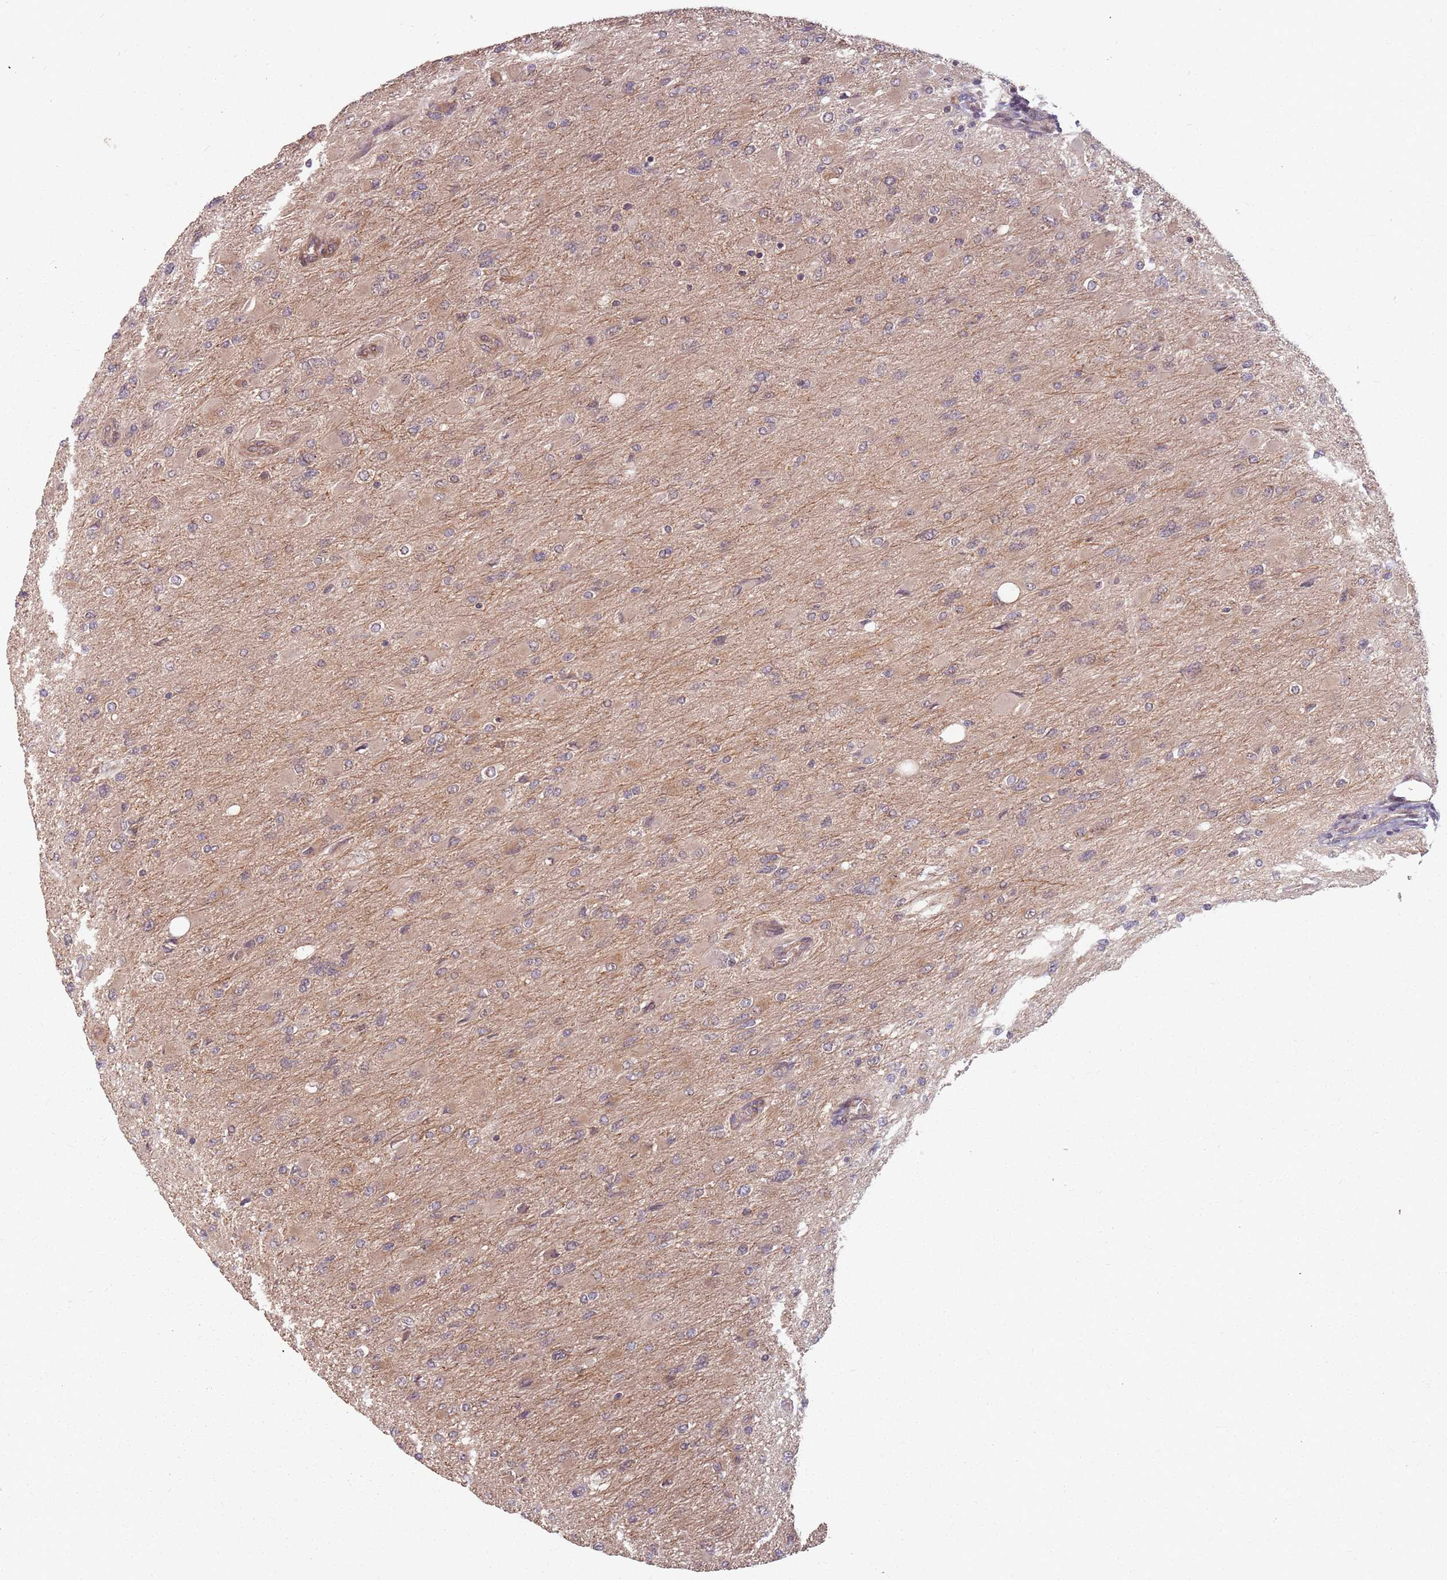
{"staining": {"intensity": "weak", "quantity": "<25%", "location": "cytoplasmic/membranous"}, "tissue": "glioma", "cell_type": "Tumor cells", "image_type": "cancer", "snomed": [{"axis": "morphology", "description": "Glioma, malignant, High grade"}, {"axis": "topography", "description": "Cerebral cortex"}], "caption": "IHC of malignant glioma (high-grade) exhibits no staining in tumor cells.", "gene": "C3orf14", "patient": {"sex": "female", "age": 36}}